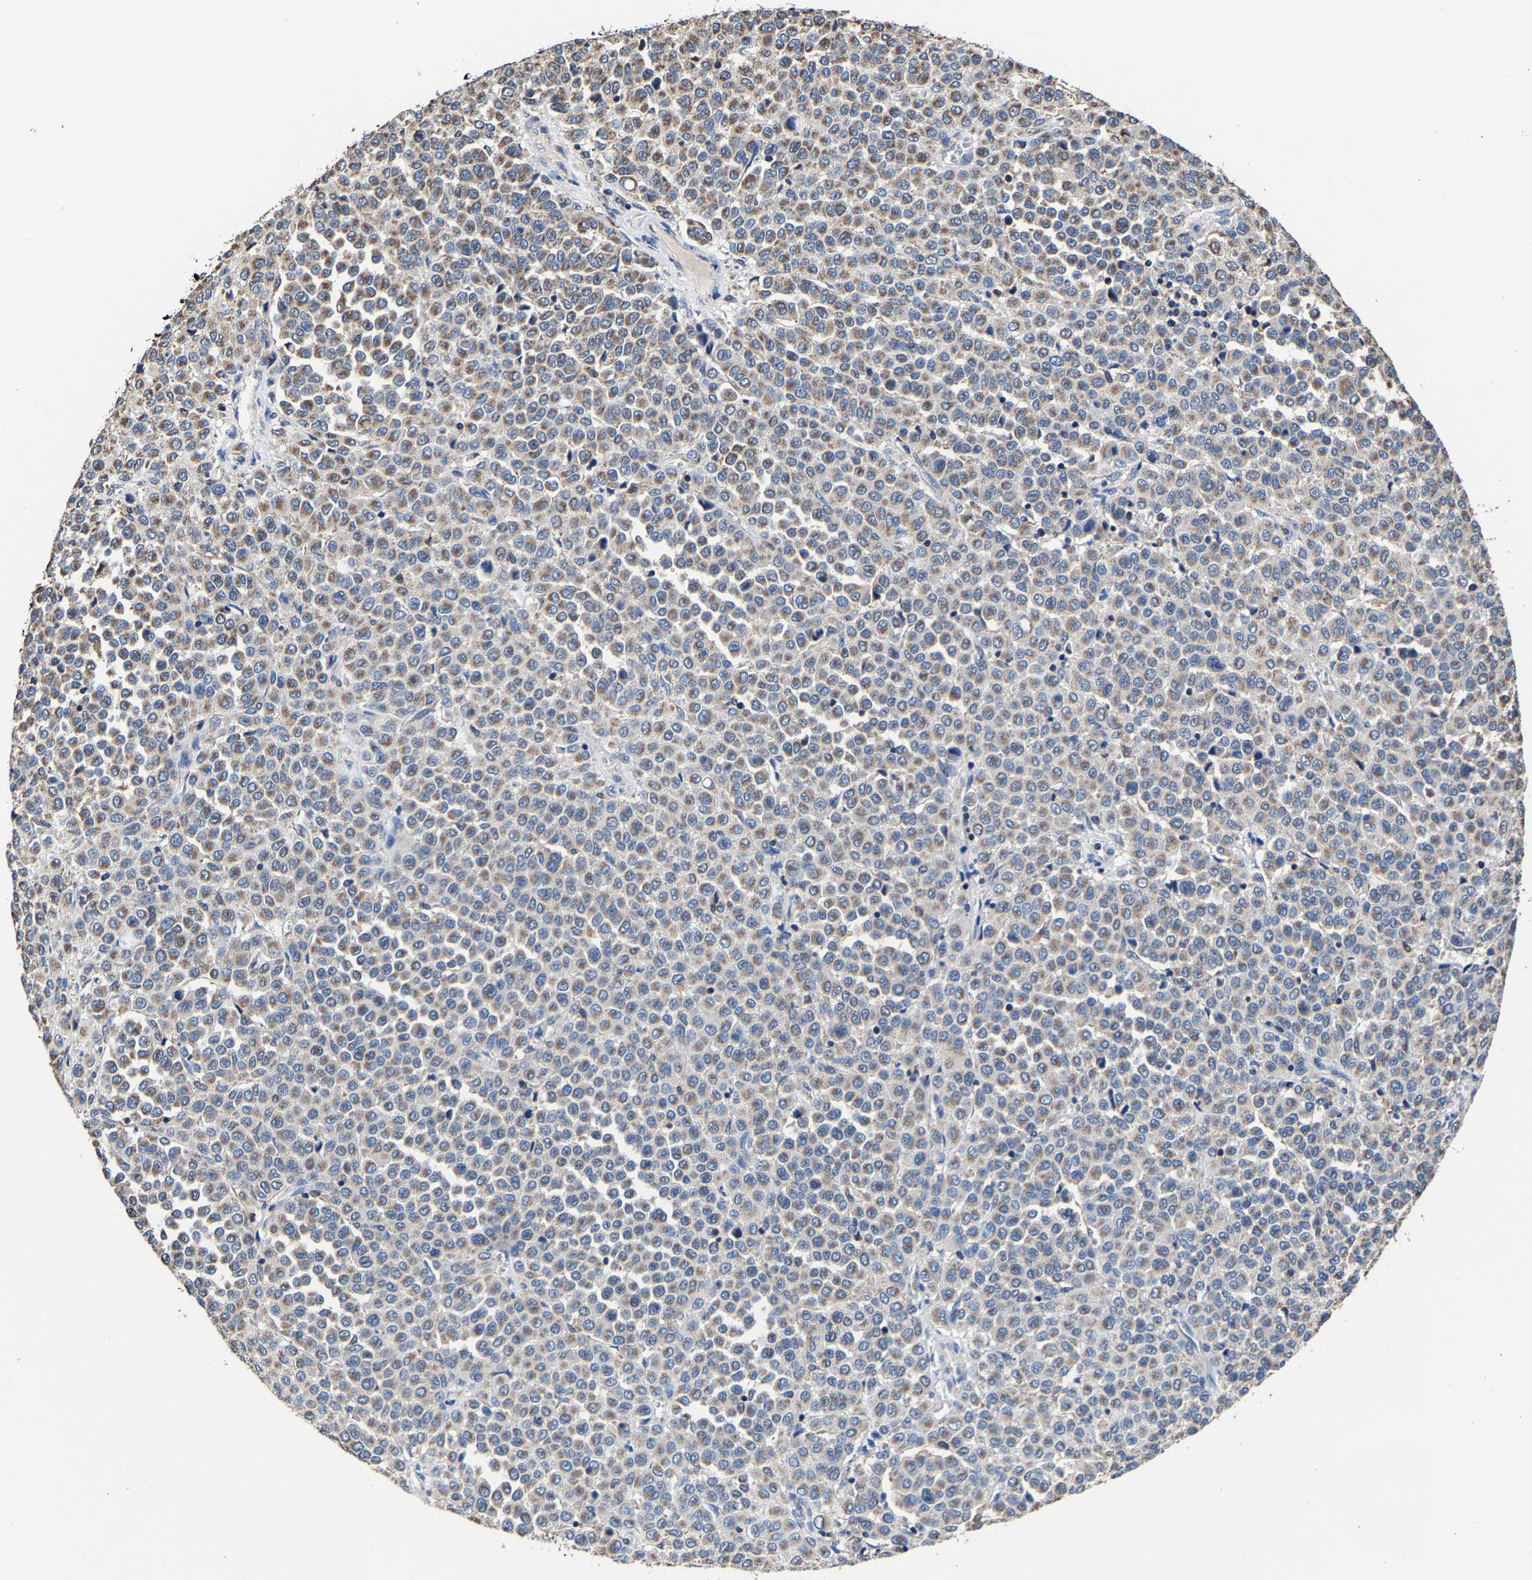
{"staining": {"intensity": "moderate", "quantity": ">75%", "location": "cytoplasmic/membranous"}, "tissue": "melanoma", "cell_type": "Tumor cells", "image_type": "cancer", "snomed": [{"axis": "morphology", "description": "Malignant melanoma, Metastatic site"}, {"axis": "topography", "description": "Pancreas"}], "caption": "Brown immunohistochemical staining in malignant melanoma (metastatic site) reveals moderate cytoplasmic/membranous staining in about >75% of tumor cells.", "gene": "ZCCHC7", "patient": {"sex": "female", "age": 30}}